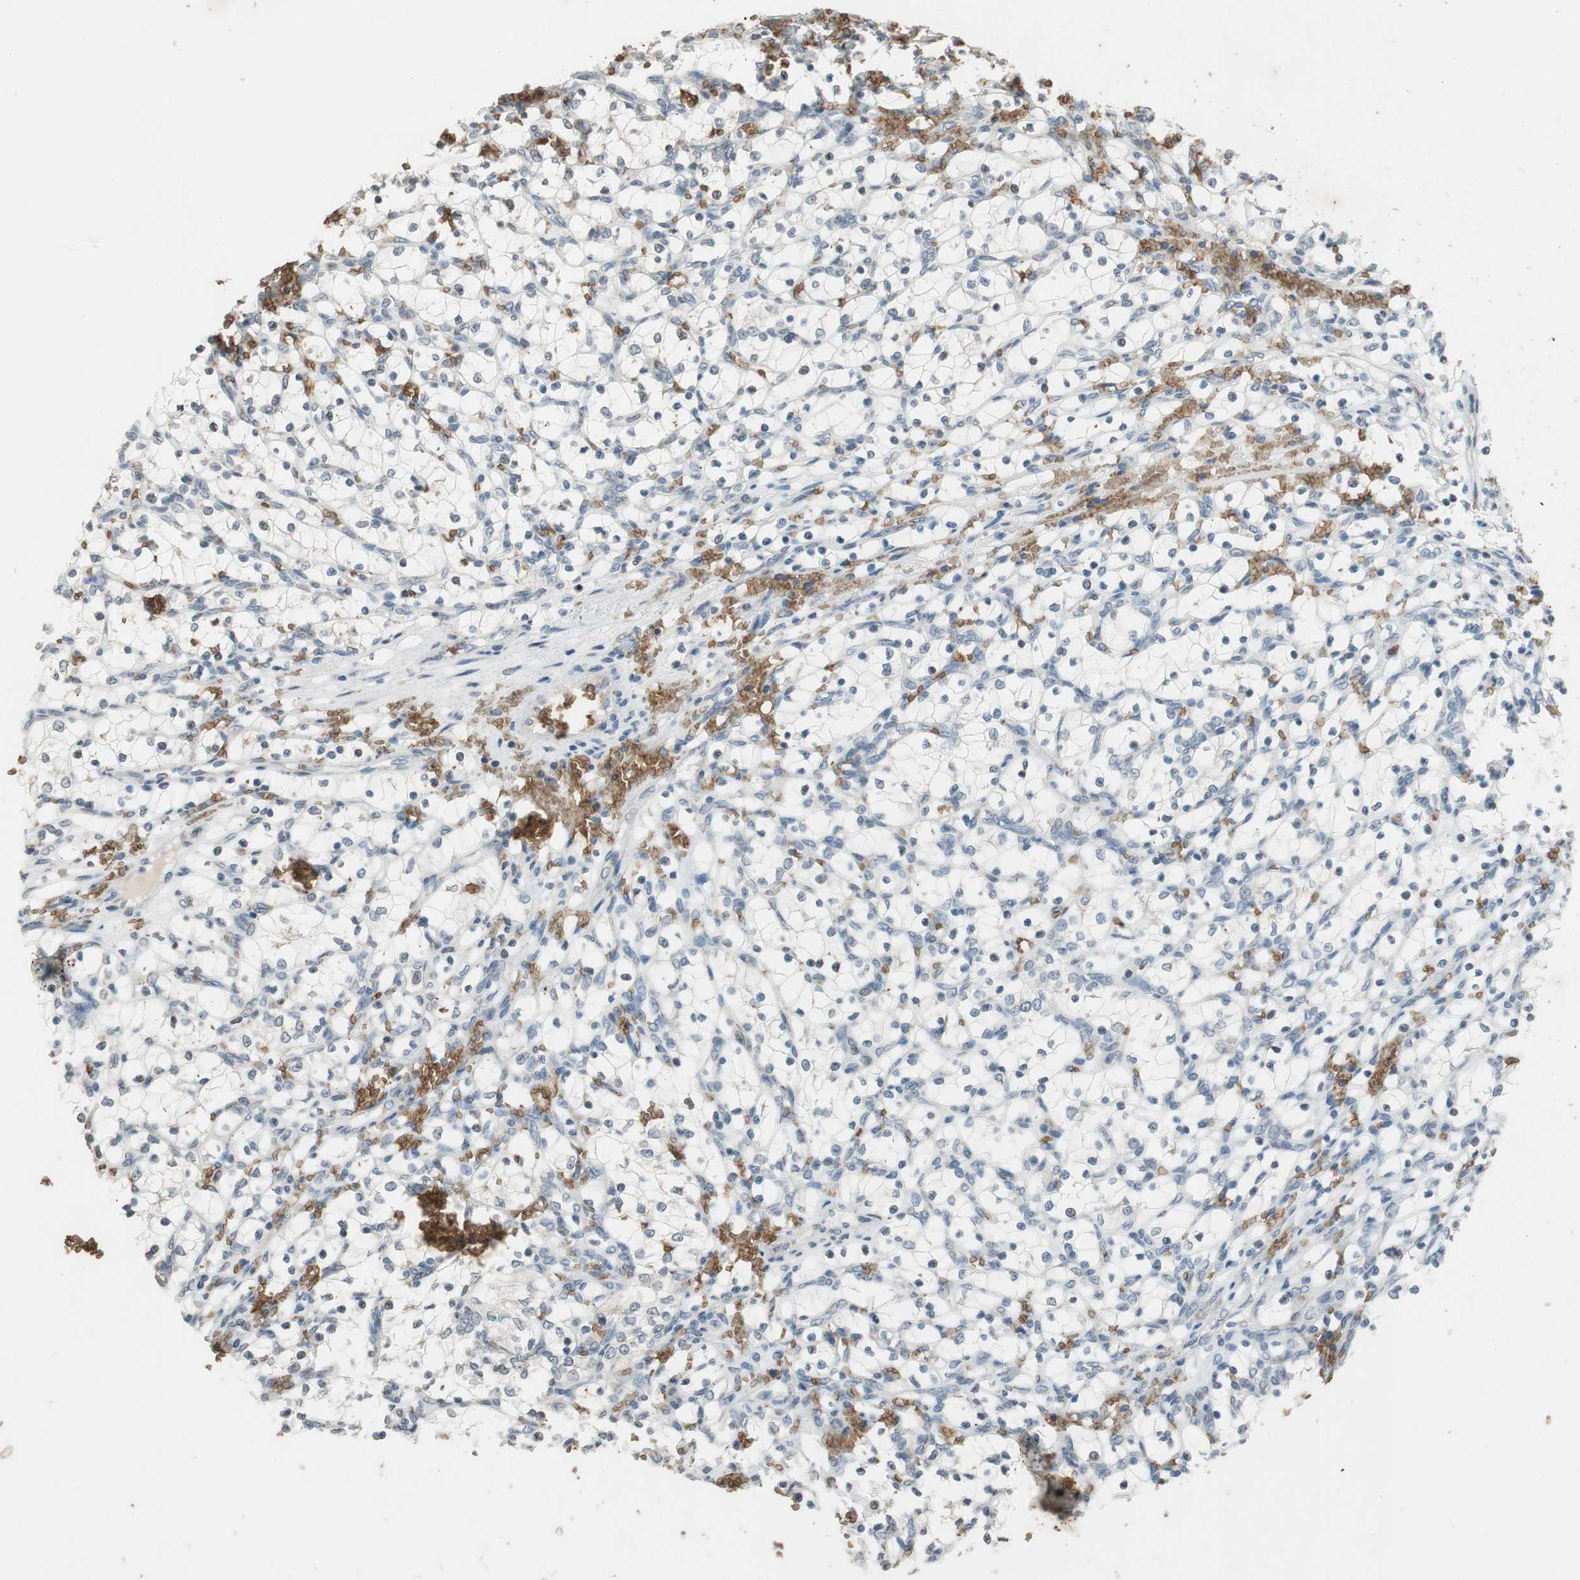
{"staining": {"intensity": "negative", "quantity": "none", "location": "none"}, "tissue": "renal cancer", "cell_type": "Tumor cells", "image_type": "cancer", "snomed": [{"axis": "morphology", "description": "Adenocarcinoma, NOS"}, {"axis": "topography", "description": "Kidney"}], "caption": "Renal cancer stained for a protein using IHC shows no positivity tumor cells.", "gene": "GYPC", "patient": {"sex": "female", "age": 69}}